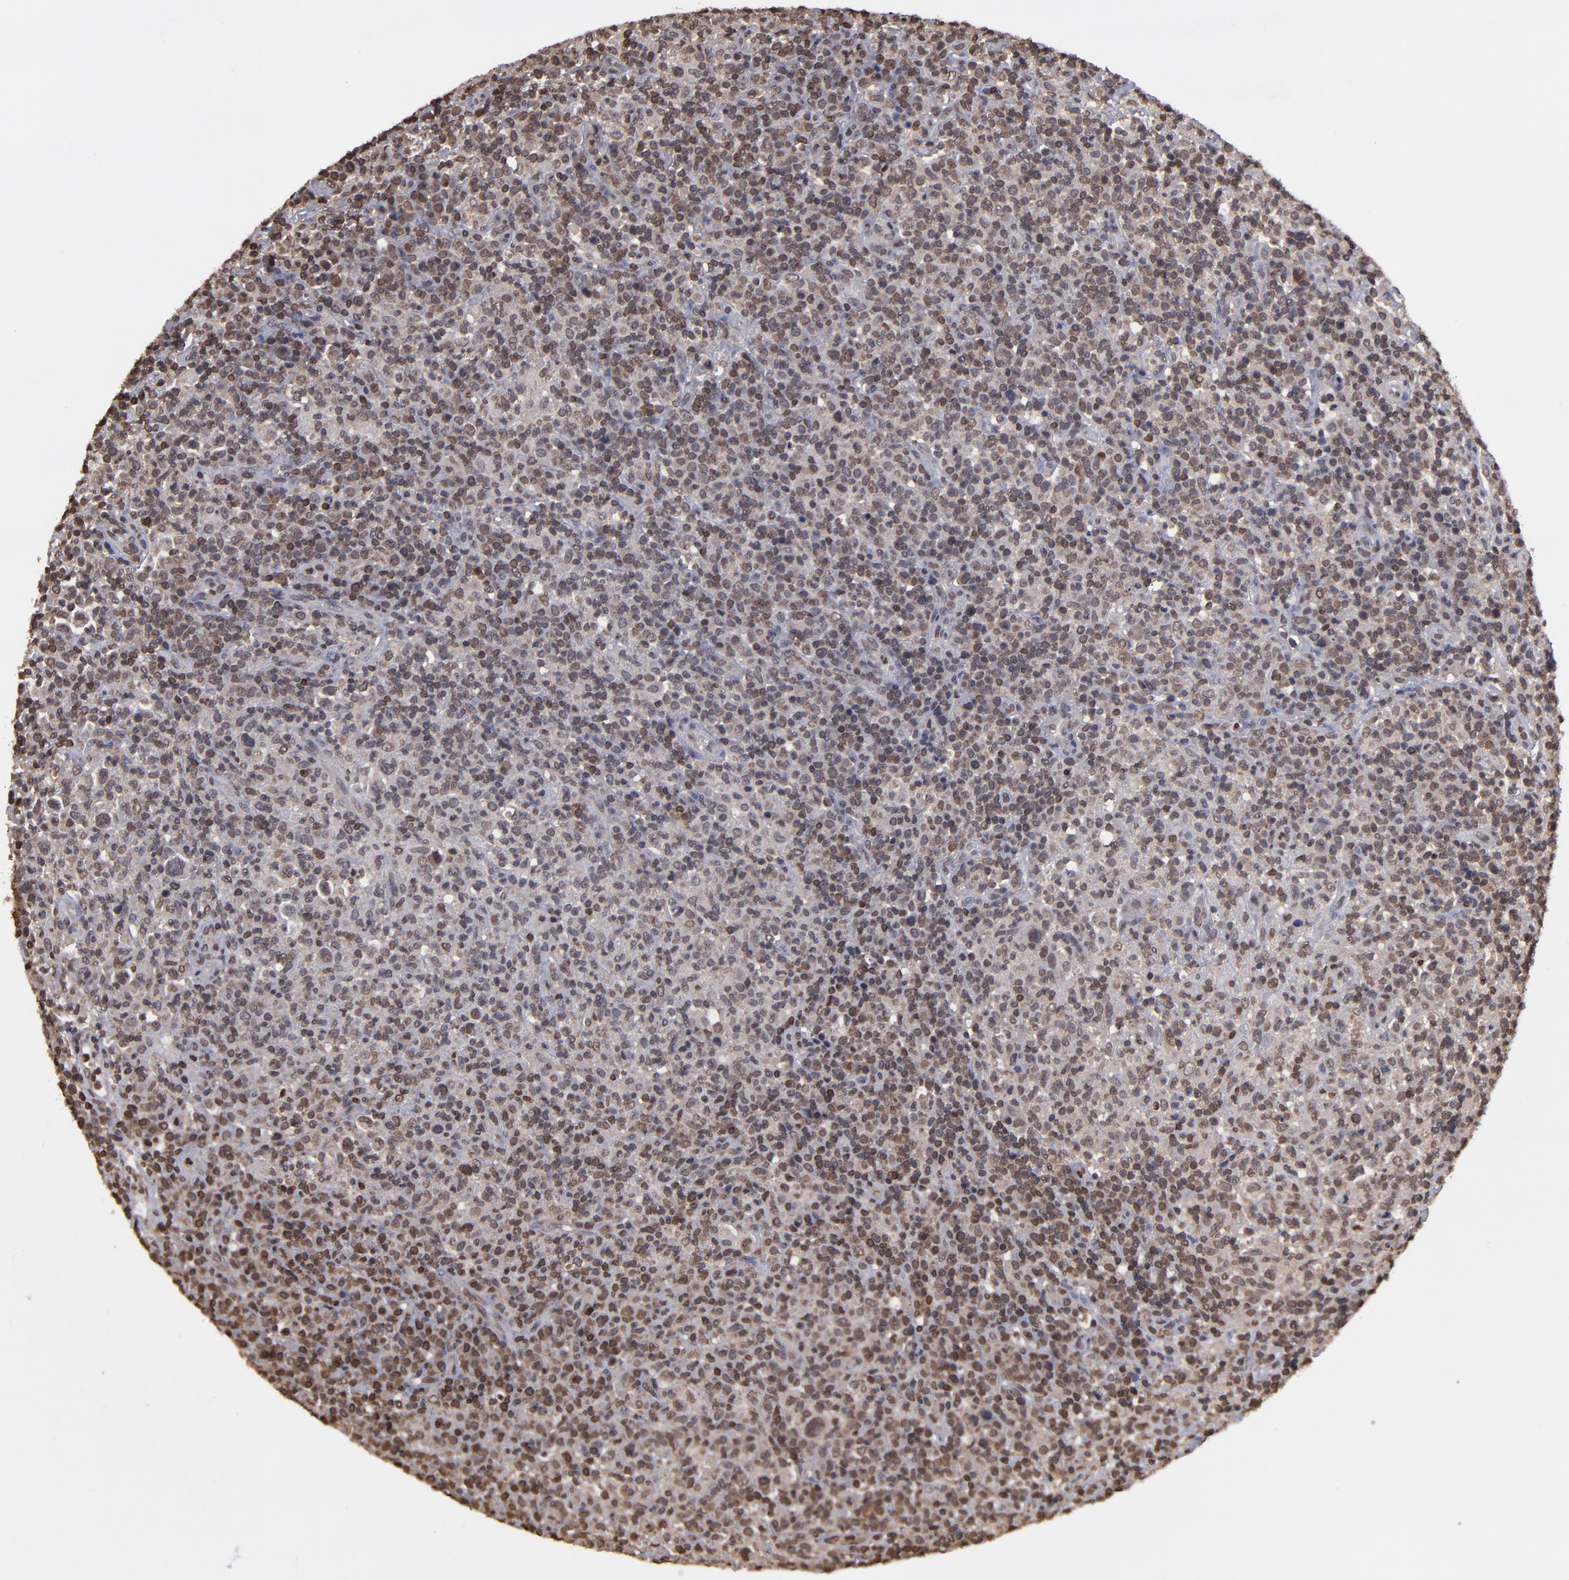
{"staining": {"intensity": "moderate", "quantity": ">75%", "location": "nuclear"}, "tissue": "lymphoma", "cell_type": "Tumor cells", "image_type": "cancer", "snomed": [{"axis": "morphology", "description": "Hodgkin's disease, NOS"}, {"axis": "topography", "description": "Lymph node"}], "caption": "Hodgkin's disease stained for a protein shows moderate nuclear positivity in tumor cells.", "gene": "AKT1", "patient": {"sex": "male", "age": 65}}